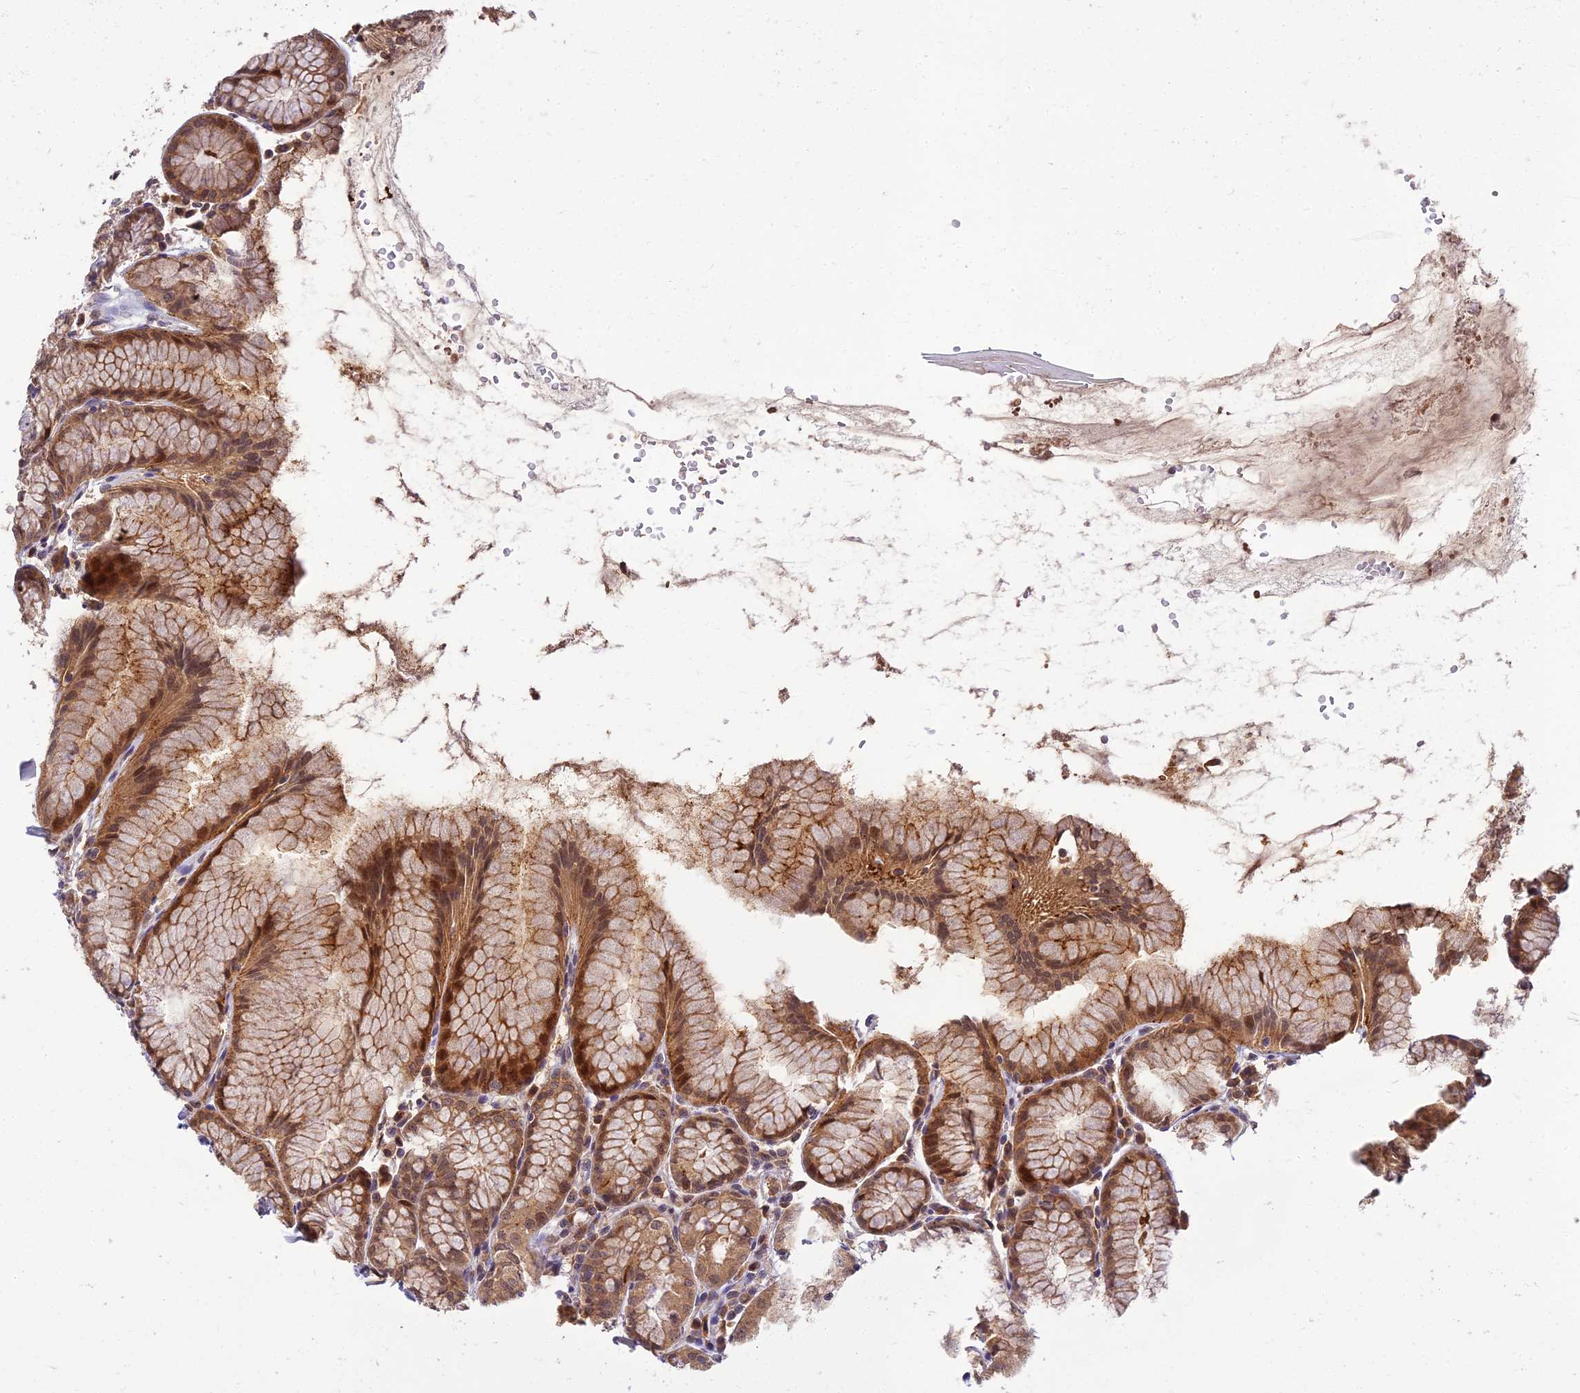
{"staining": {"intensity": "strong", "quantity": ">75%", "location": "cytoplasmic/membranous,nuclear"}, "tissue": "stomach", "cell_type": "Glandular cells", "image_type": "normal", "snomed": [{"axis": "morphology", "description": "Normal tissue, NOS"}, {"axis": "topography", "description": "Stomach, upper"}], "caption": "This photomicrograph demonstrates IHC staining of normal human stomach, with high strong cytoplasmic/membranous,nuclear staining in approximately >75% of glandular cells.", "gene": "RGL3", "patient": {"sex": "male", "age": 47}}